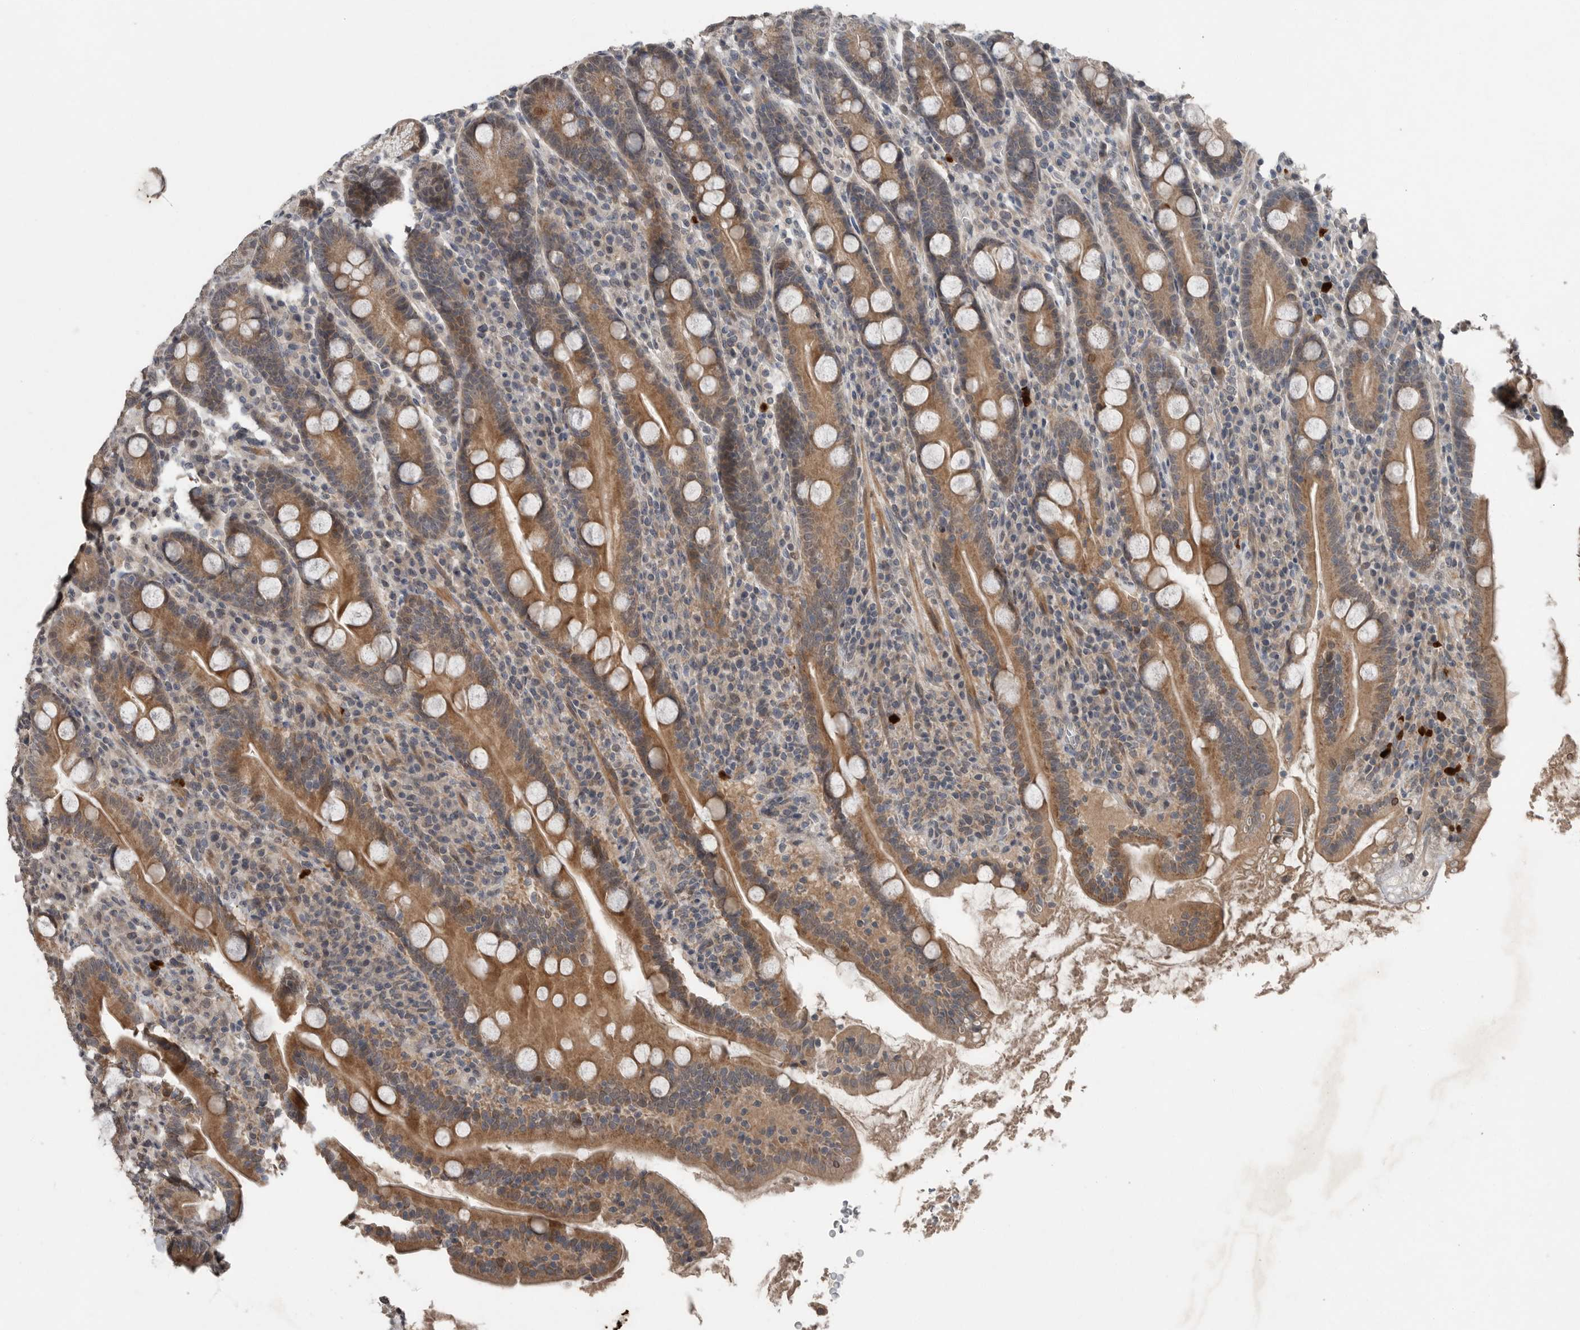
{"staining": {"intensity": "strong", "quantity": ">75%", "location": "cytoplasmic/membranous"}, "tissue": "duodenum", "cell_type": "Glandular cells", "image_type": "normal", "snomed": [{"axis": "morphology", "description": "Normal tissue, NOS"}, {"axis": "topography", "description": "Duodenum"}], "caption": "IHC staining of benign duodenum, which demonstrates high levels of strong cytoplasmic/membranous staining in about >75% of glandular cells indicating strong cytoplasmic/membranous protein staining. The staining was performed using DAB (3,3'-diaminobenzidine) (brown) for protein detection and nuclei were counterstained in hematoxylin (blue).", "gene": "SCP2", "patient": {"sex": "male", "age": 35}}